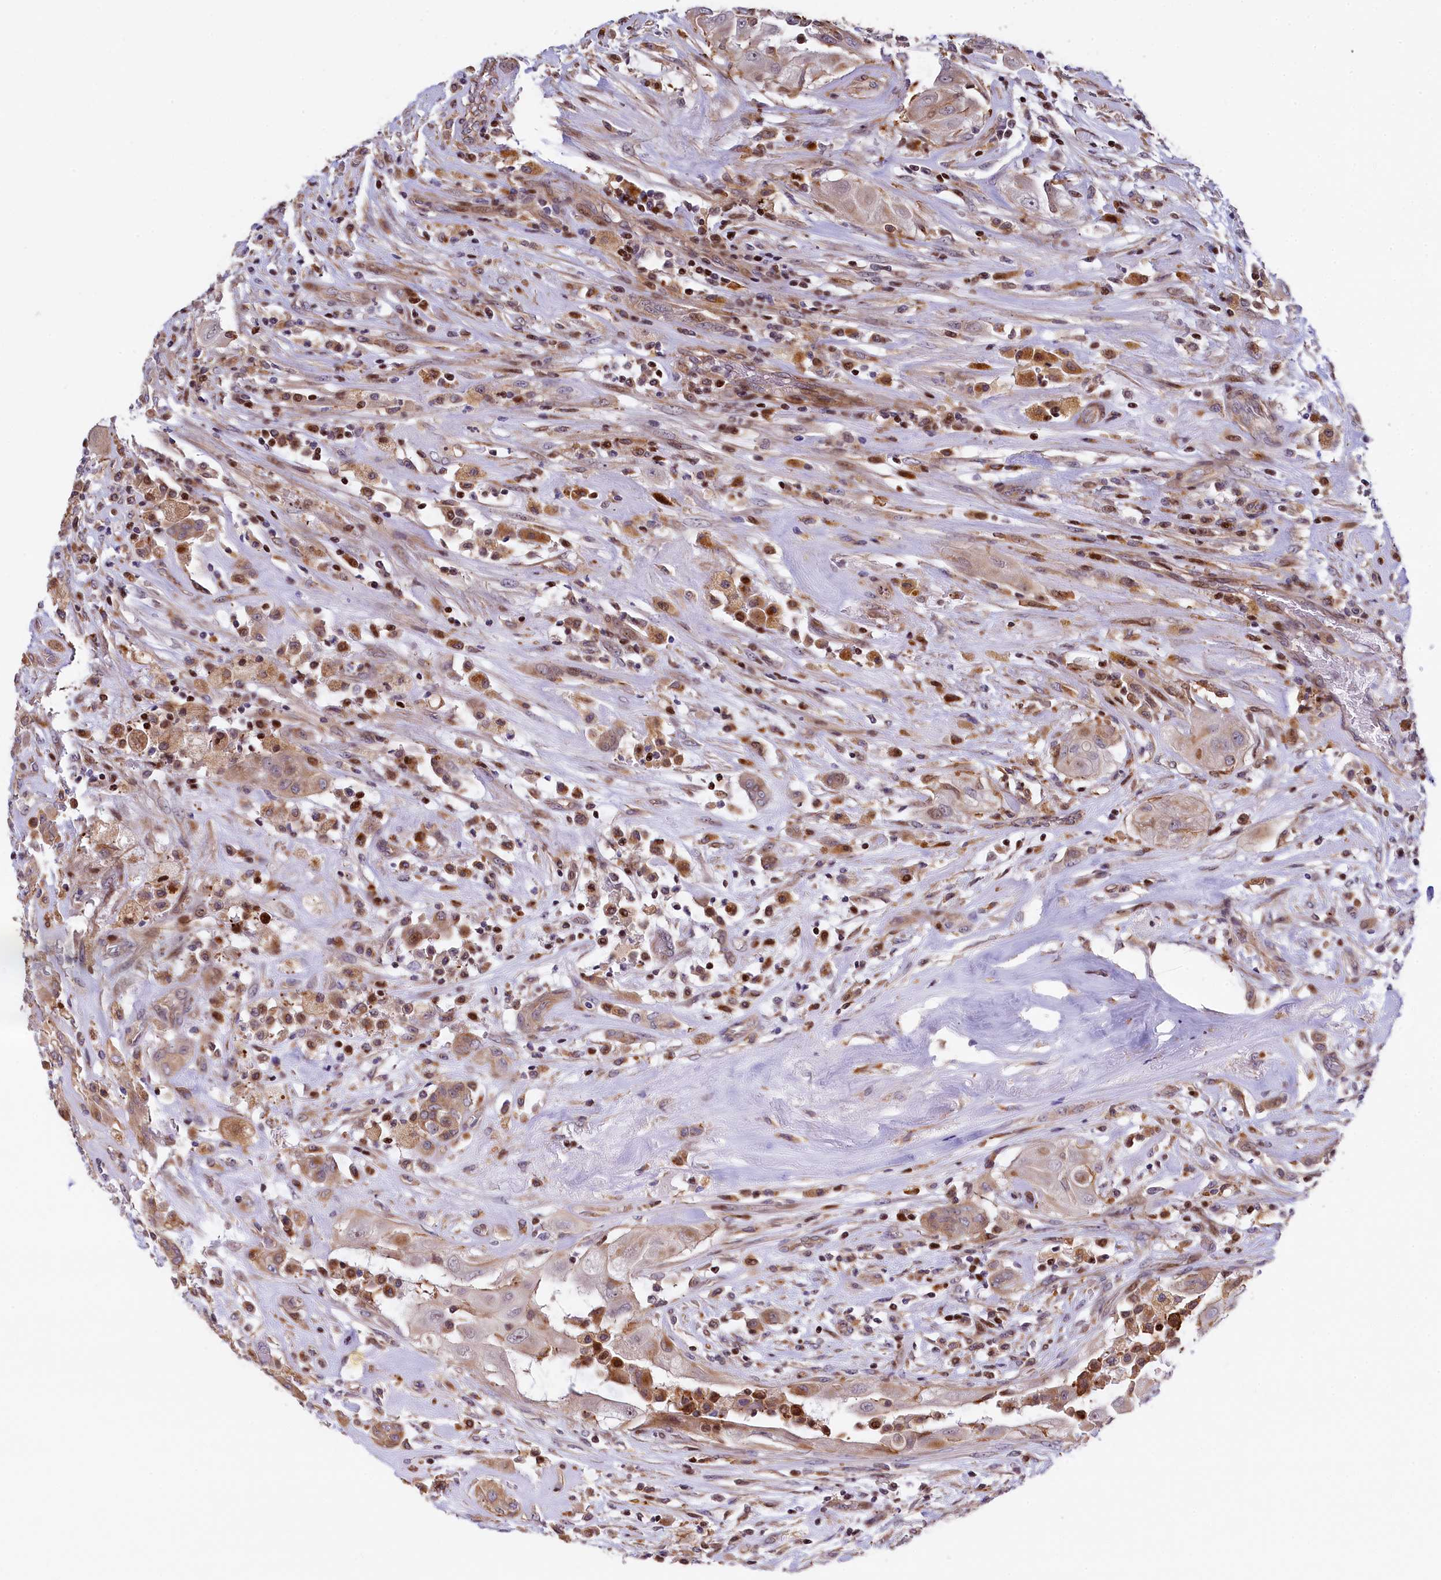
{"staining": {"intensity": "weak", "quantity": "25%-75%", "location": "cytoplasmic/membranous,nuclear"}, "tissue": "thyroid cancer", "cell_type": "Tumor cells", "image_type": "cancer", "snomed": [{"axis": "morphology", "description": "Papillary adenocarcinoma, NOS"}, {"axis": "topography", "description": "Thyroid gland"}], "caption": "Immunohistochemistry histopathology image of human thyroid cancer (papillary adenocarcinoma) stained for a protein (brown), which reveals low levels of weak cytoplasmic/membranous and nuclear expression in about 25%-75% of tumor cells.", "gene": "TGDS", "patient": {"sex": "female", "age": 59}}